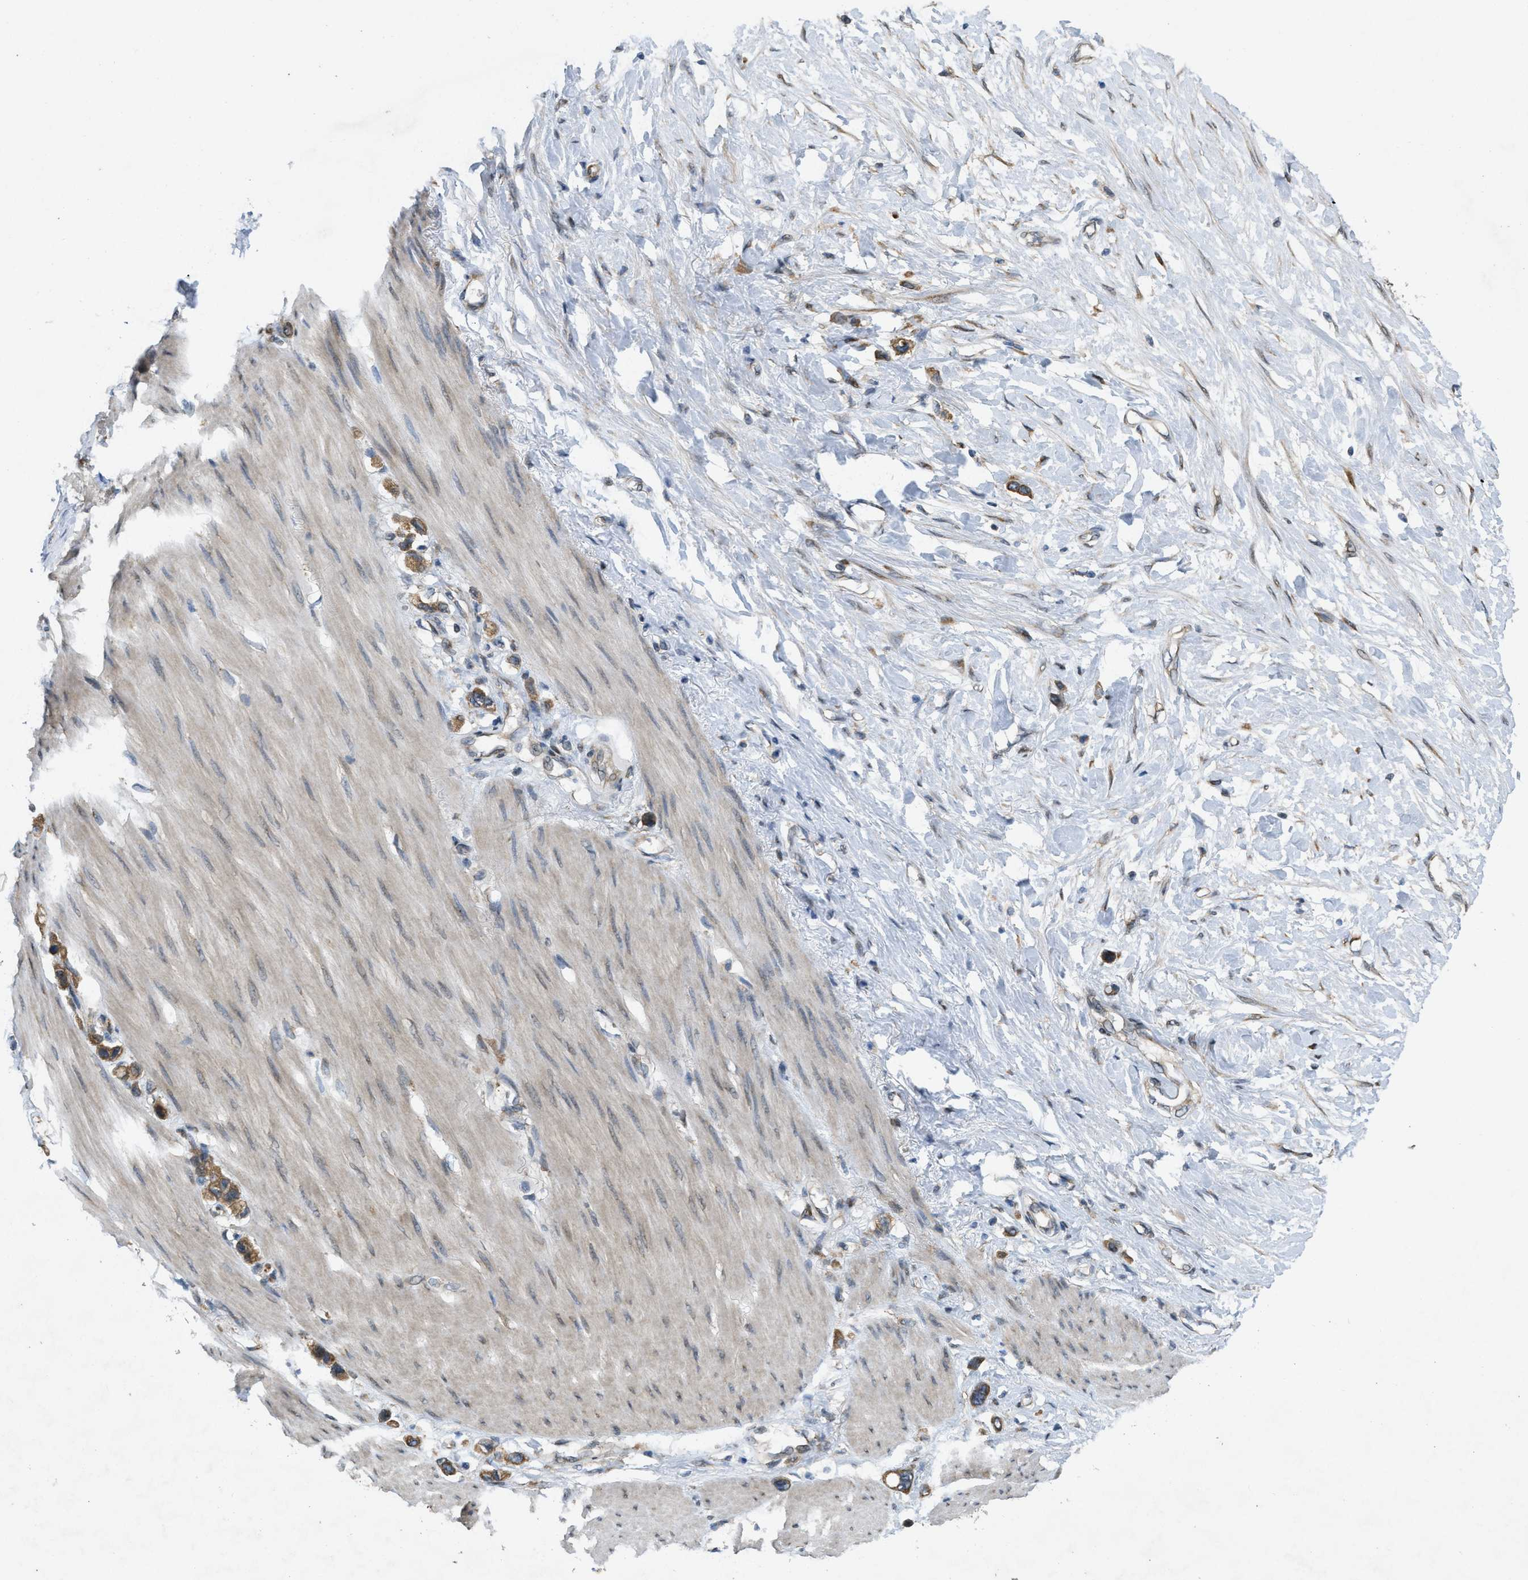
{"staining": {"intensity": "moderate", "quantity": ">75%", "location": "cytoplasmic/membranous"}, "tissue": "stomach cancer", "cell_type": "Tumor cells", "image_type": "cancer", "snomed": [{"axis": "morphology", "description": "Adenocarcinoma, NOS"}, {"axis": "topography", "description": "Stomach"}], "caption": "Adenocarcinoma (stomach) tissue shows moderate cytoplasmic/membranous positivity in approximately >75% of tumor cells", "gene": "IFNLR1", "patient": {"sex": "female", "age": 65}}